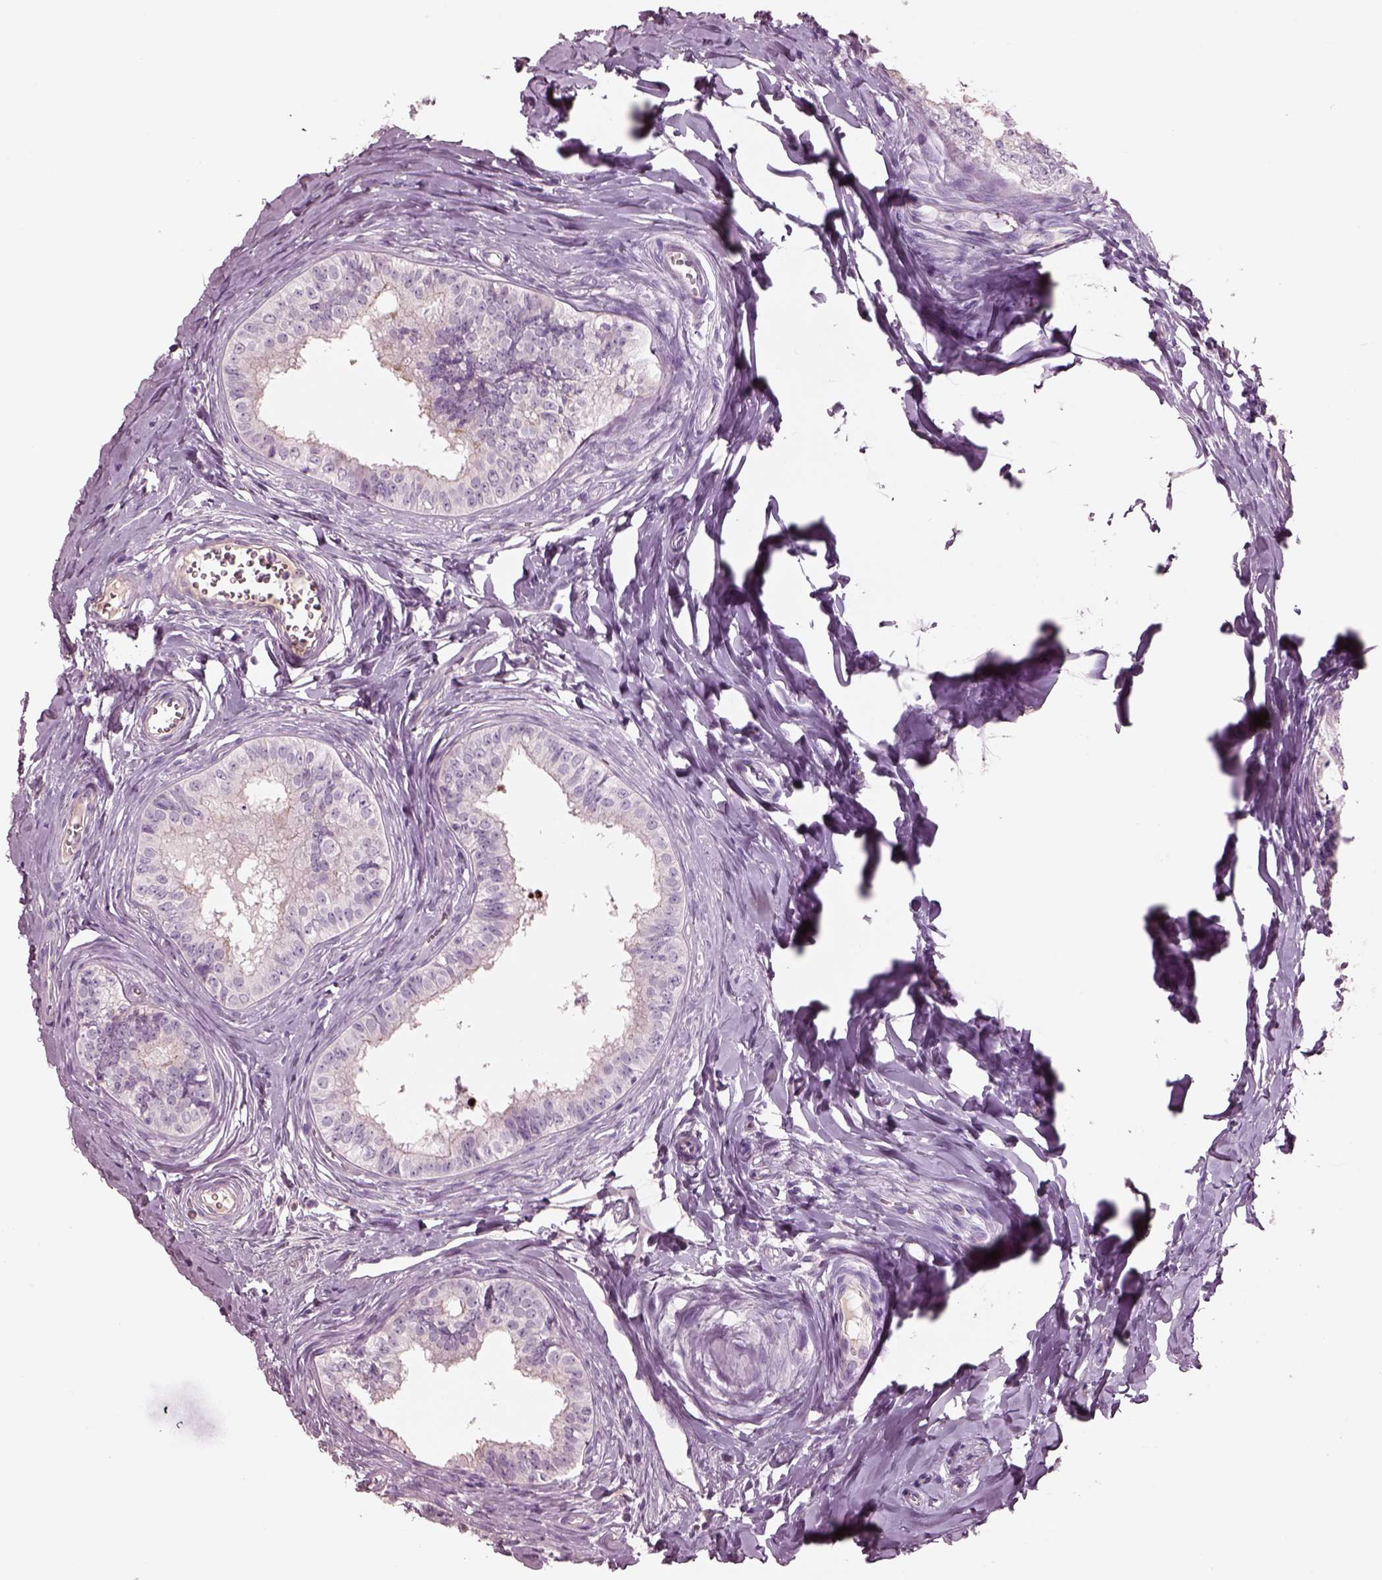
{"staining": {"intensity": "negative", "quantity": "none", "location": "none"}, "tissue": "epididymis", "cell_type": "Glandular cells", "image_type": "normal", "snomed": [{"axis": "morphology", "description": "Normal tissue, NOS"}, {"axis": "topography", "description": "Epididymis"}], "caption": "High power microscopy photomicrograph of an immunohistochemistry micrograph of unremarkable epididymis, revealing no significant positivity in glandular cells.", "gene": "IGLL1", "patient": {"sex": "male", "age": 24}}